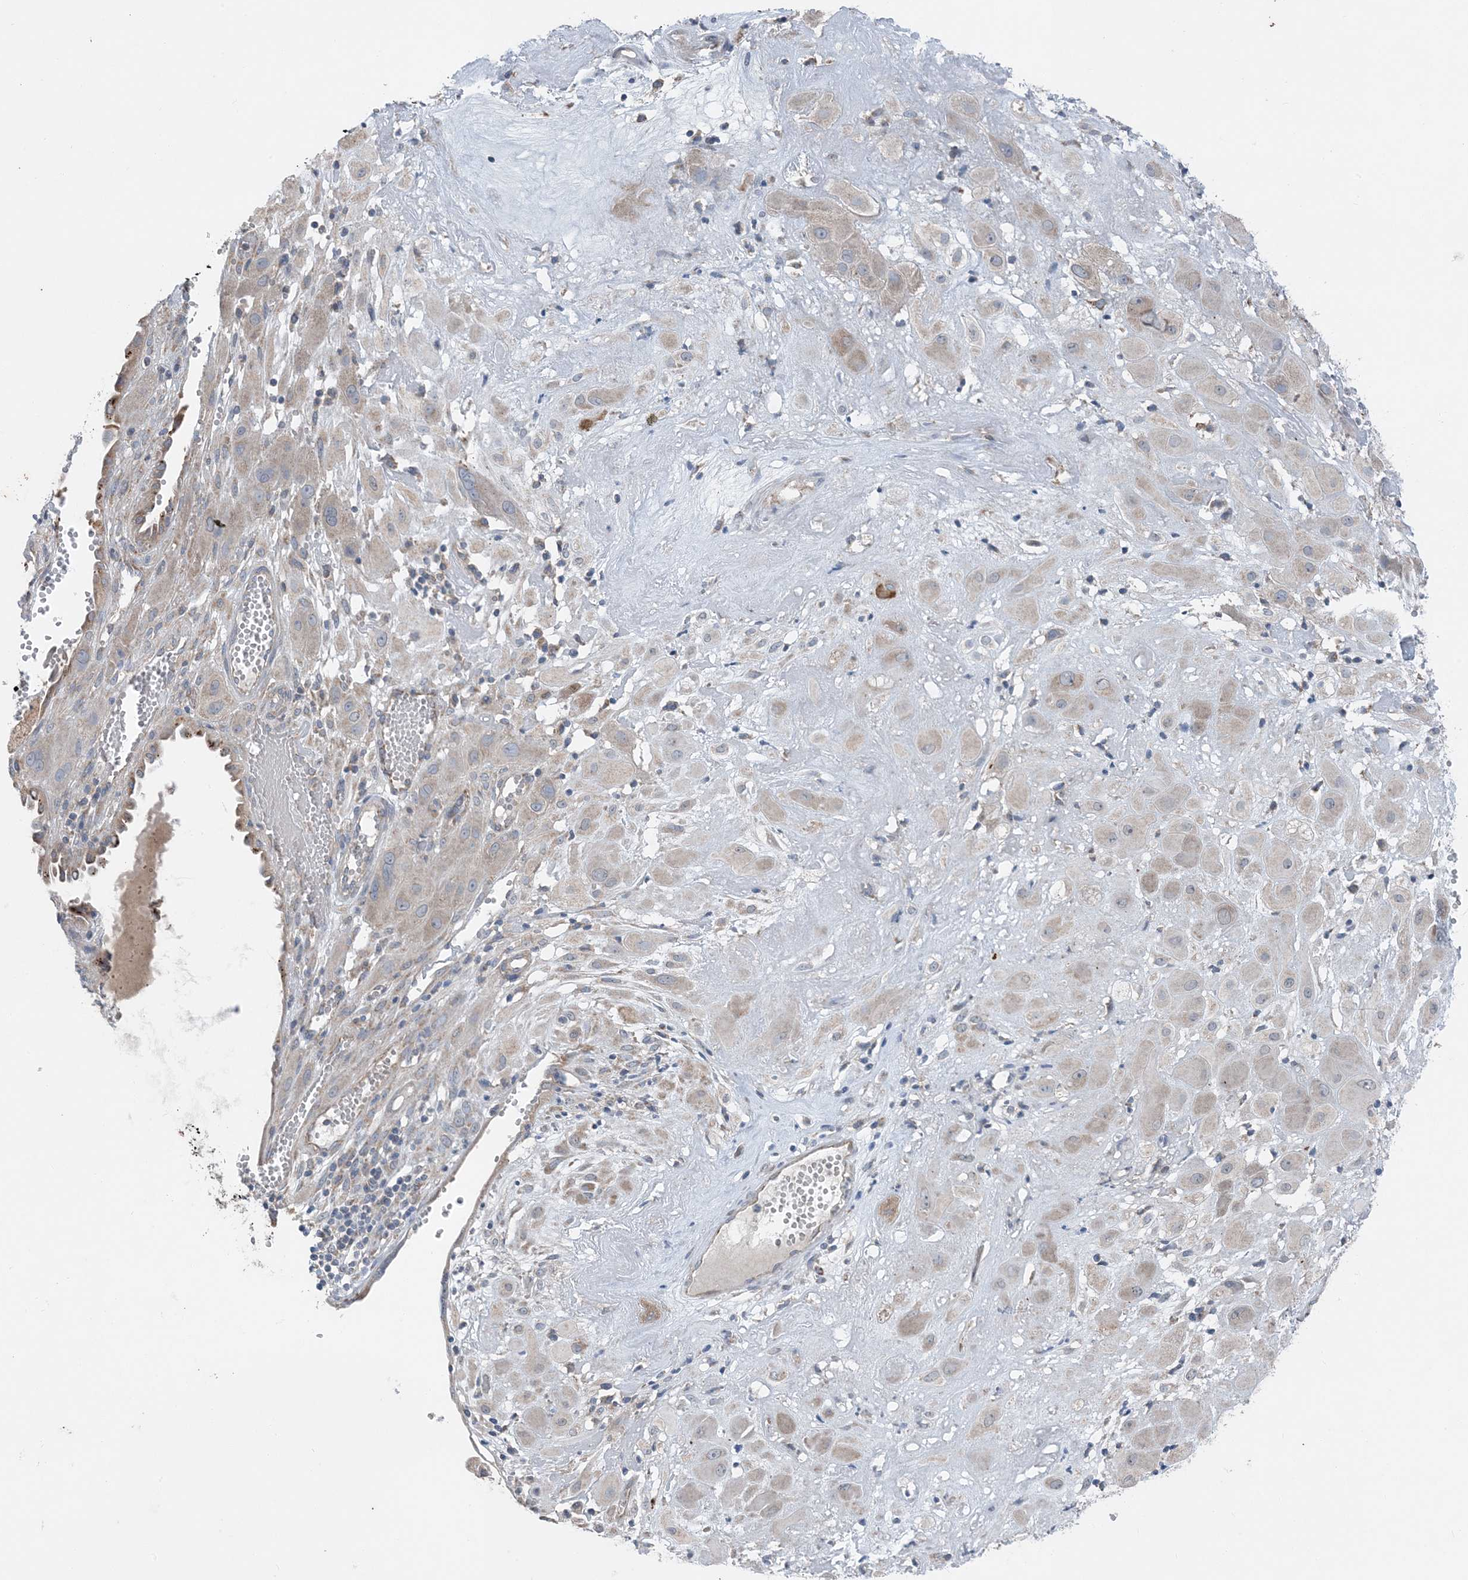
{"staining": {"intensity": "weak", "quantity": "<25%", "location": "cytoplasmic/membranous"}, "tissue": "cervical cancer", "cell_type": "Tumor cells", "image_type": "cancer", "snomed": [{"axis": "morphology", "description": "Squamous cell carcinoma, NOS"}, {"axis": "topography", "description": "Cervix"}], "caption": "High power microscopy image of an immunohistochemistry histopathology image of squamous cell carcinoma (cervical), revealing no significant positivity in tumor cells.", "gene": "DHX30", "patient": {"sex": "female", "age": 34}}